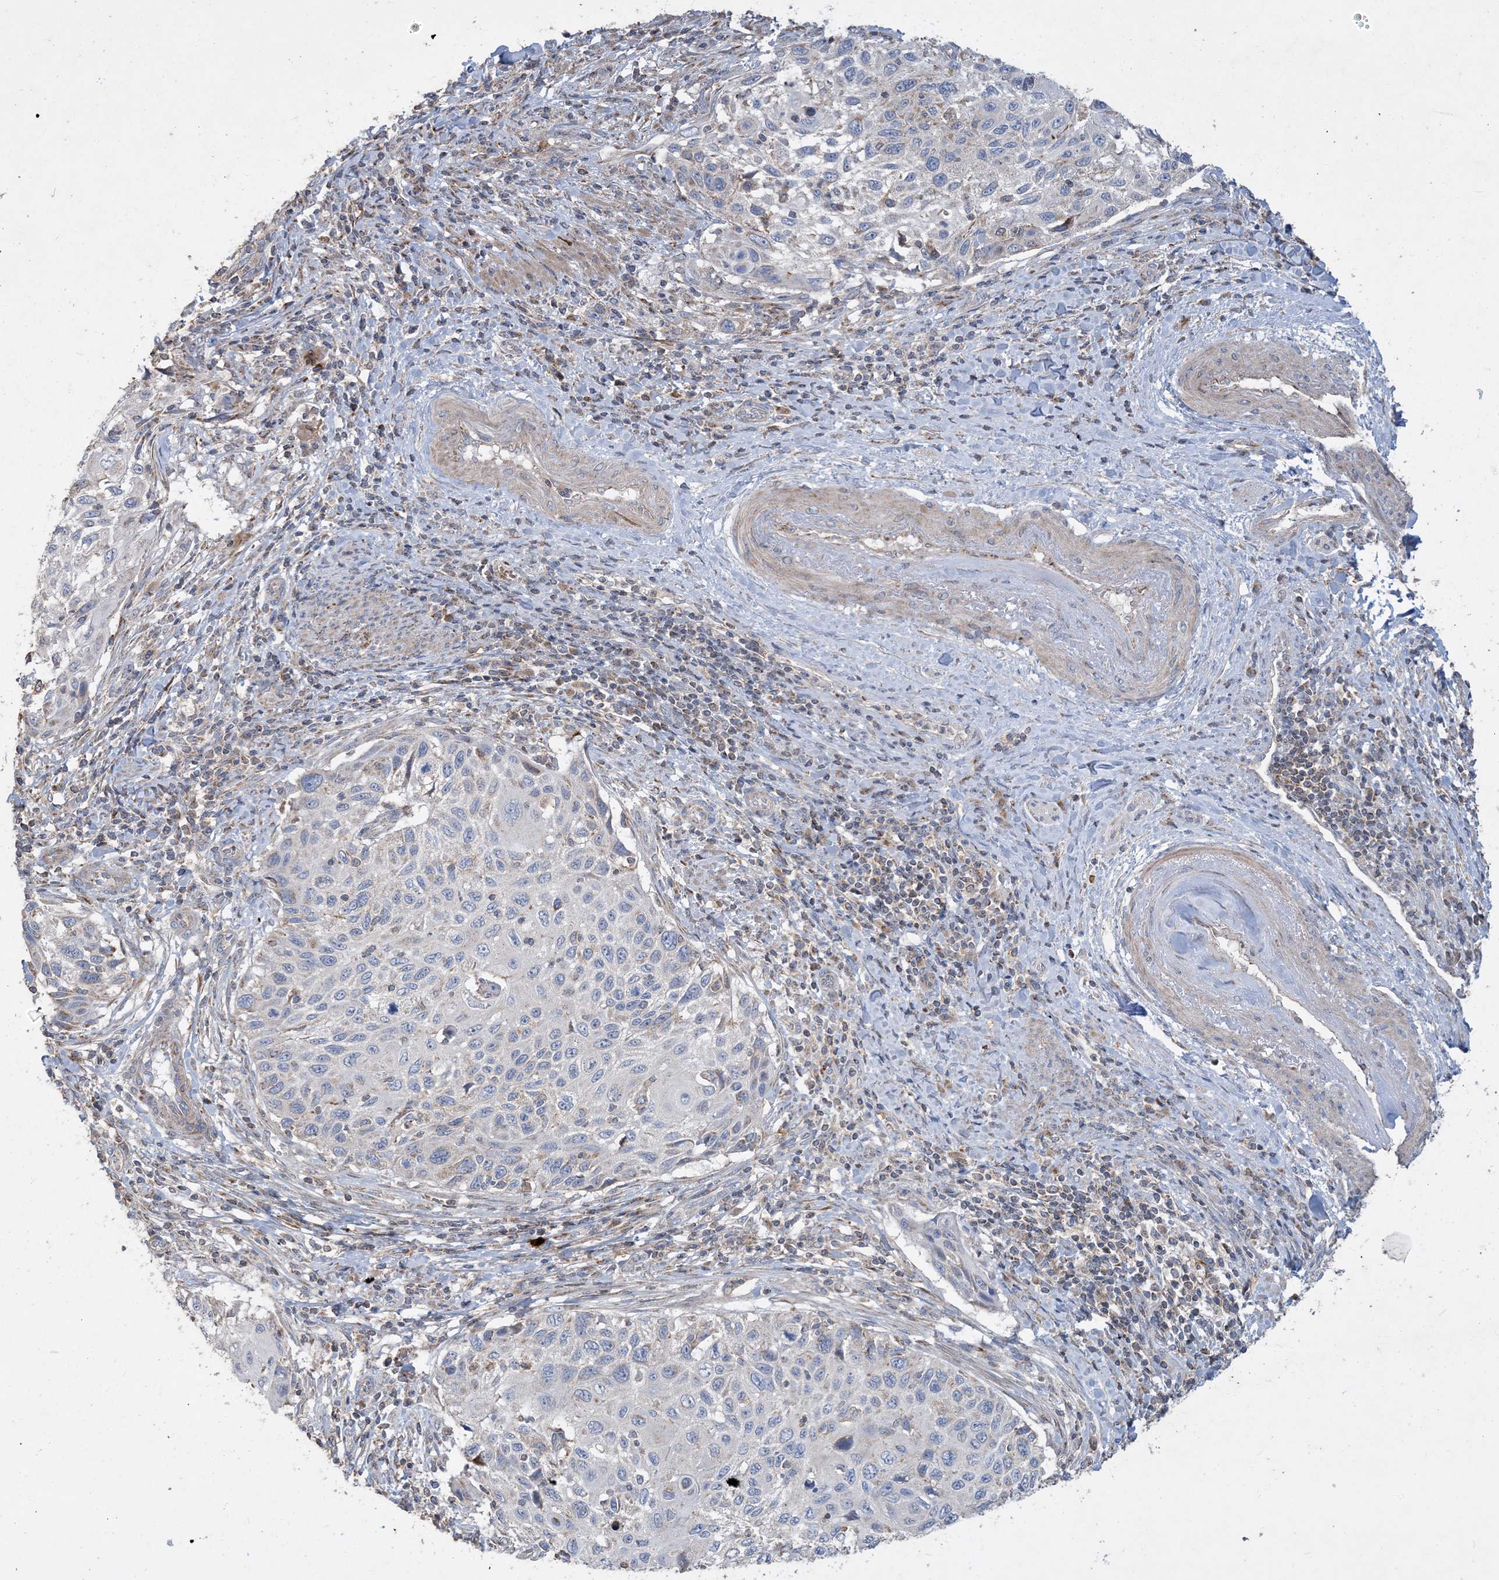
{"staining": {"intensity": "negative", "quantity": "none", "location": "none"}, "tissue": "cervical cancer", "cell_type": "Tumor cells", "image_type": "cancer", "snomed": [{"axis": "morphology", "description": "Squamous cell carcinoma, NOS"}, {"axis": "topography", "description": "Cervix"}], "caption": "A micrograph of cervical squamous cell carcinoma stained for a protein demonstrates no brown staining in tumor cells. The staining is performed using DAB (3,3'-diaminobenzidine) brown chromogen with nuclei counter-stained in using hematoxylin.", "gene": "ECHDC1", "patient": {"sex": "female", "age": 70}}